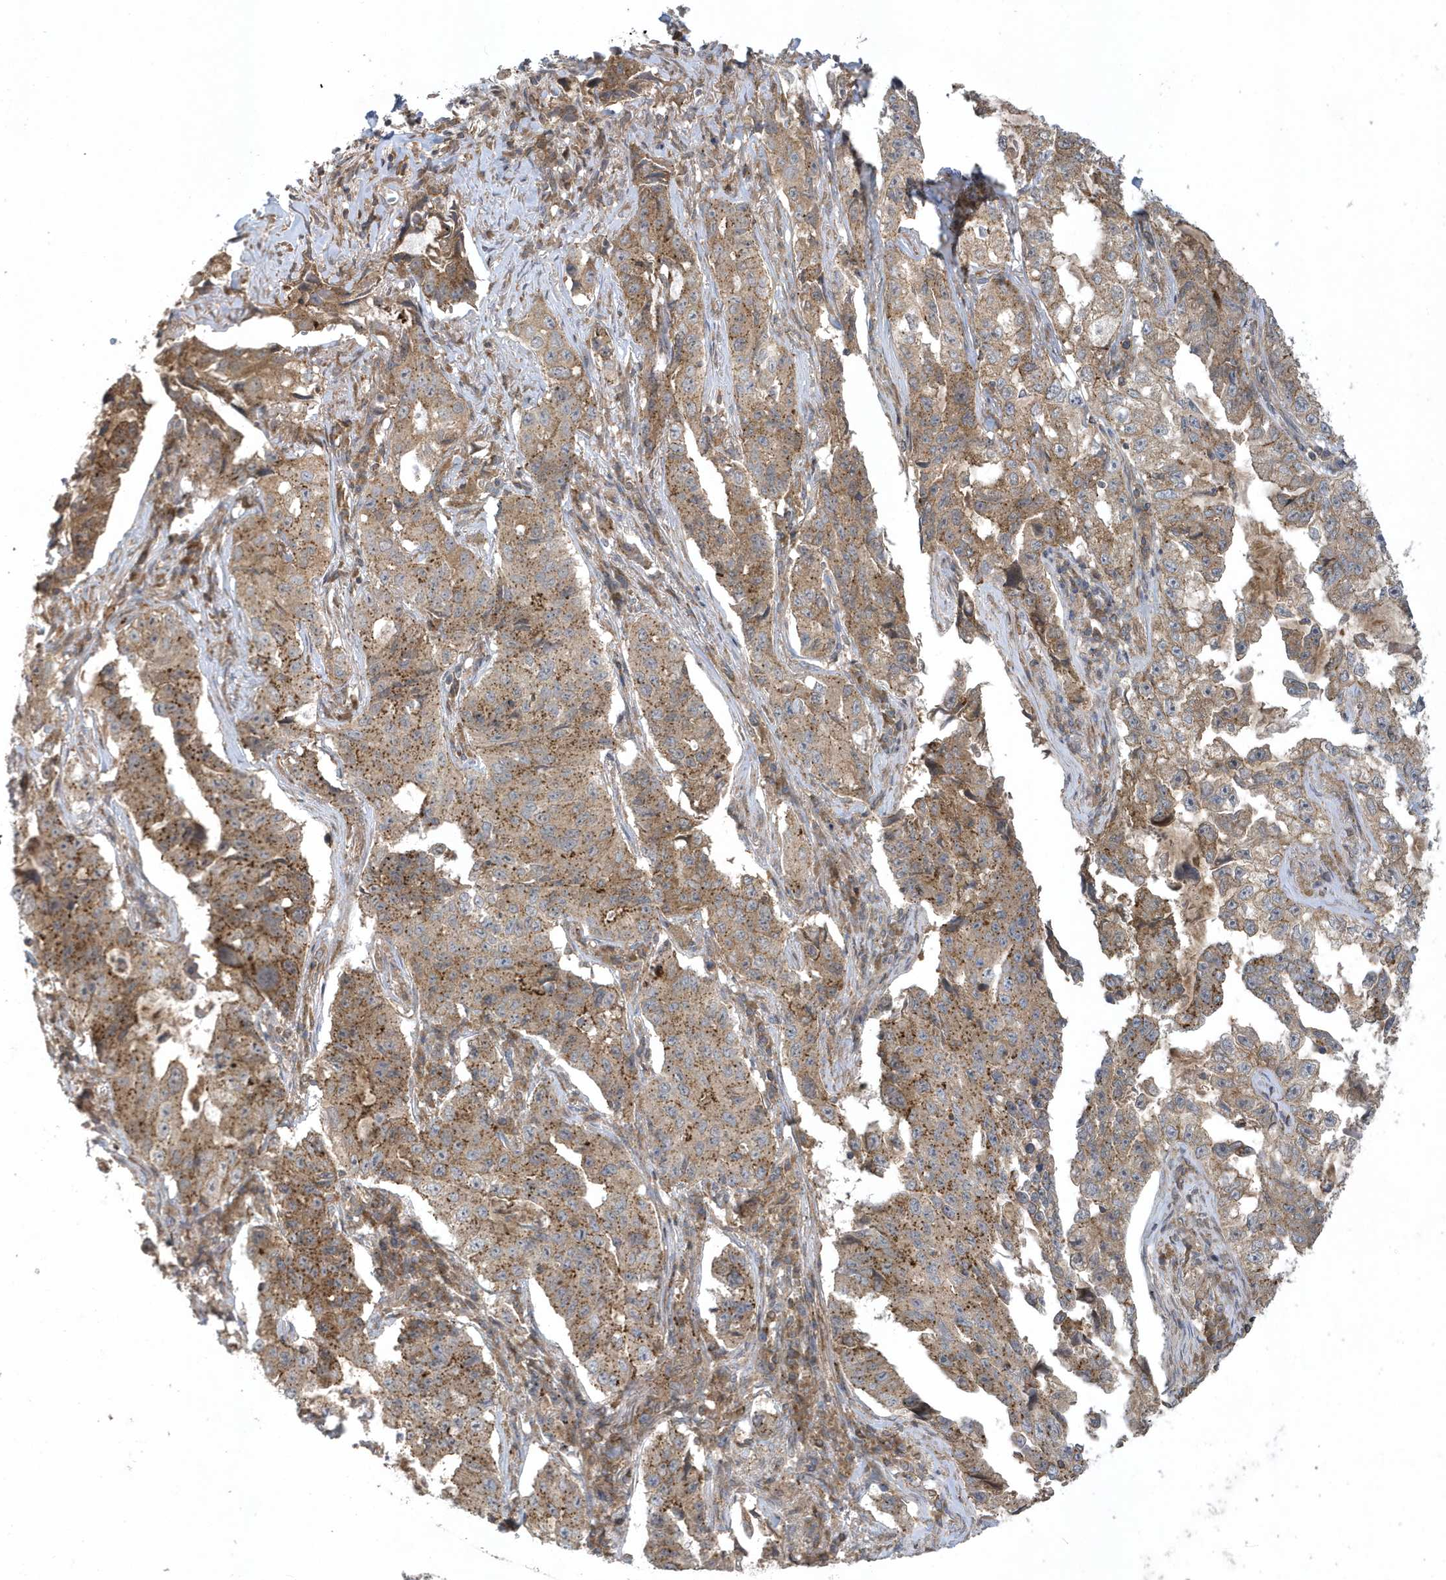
{"staining": {"intensity": "moderate", "quantity": ">75%", "location": "cytoplasmic/membranous"}, "tissue": "lung cancer", "cell_type": "Tumor cells", "image_type": "cancer", "snomed": [{"axis": "morphology", "description": "Adenocarcinoma, NOS"}, {"axis": "topography", "description": "Lung"}], "caption": "Immunohistochemistry micrograph of human lung adenocarcinoma stained for a protein (brown), which displays medium levels of moderate cytoplasmic/membranous expression in about >75% of tumor cells.", "gene": "STAMBP", "patient": {"sex": "female", "age": 51}}